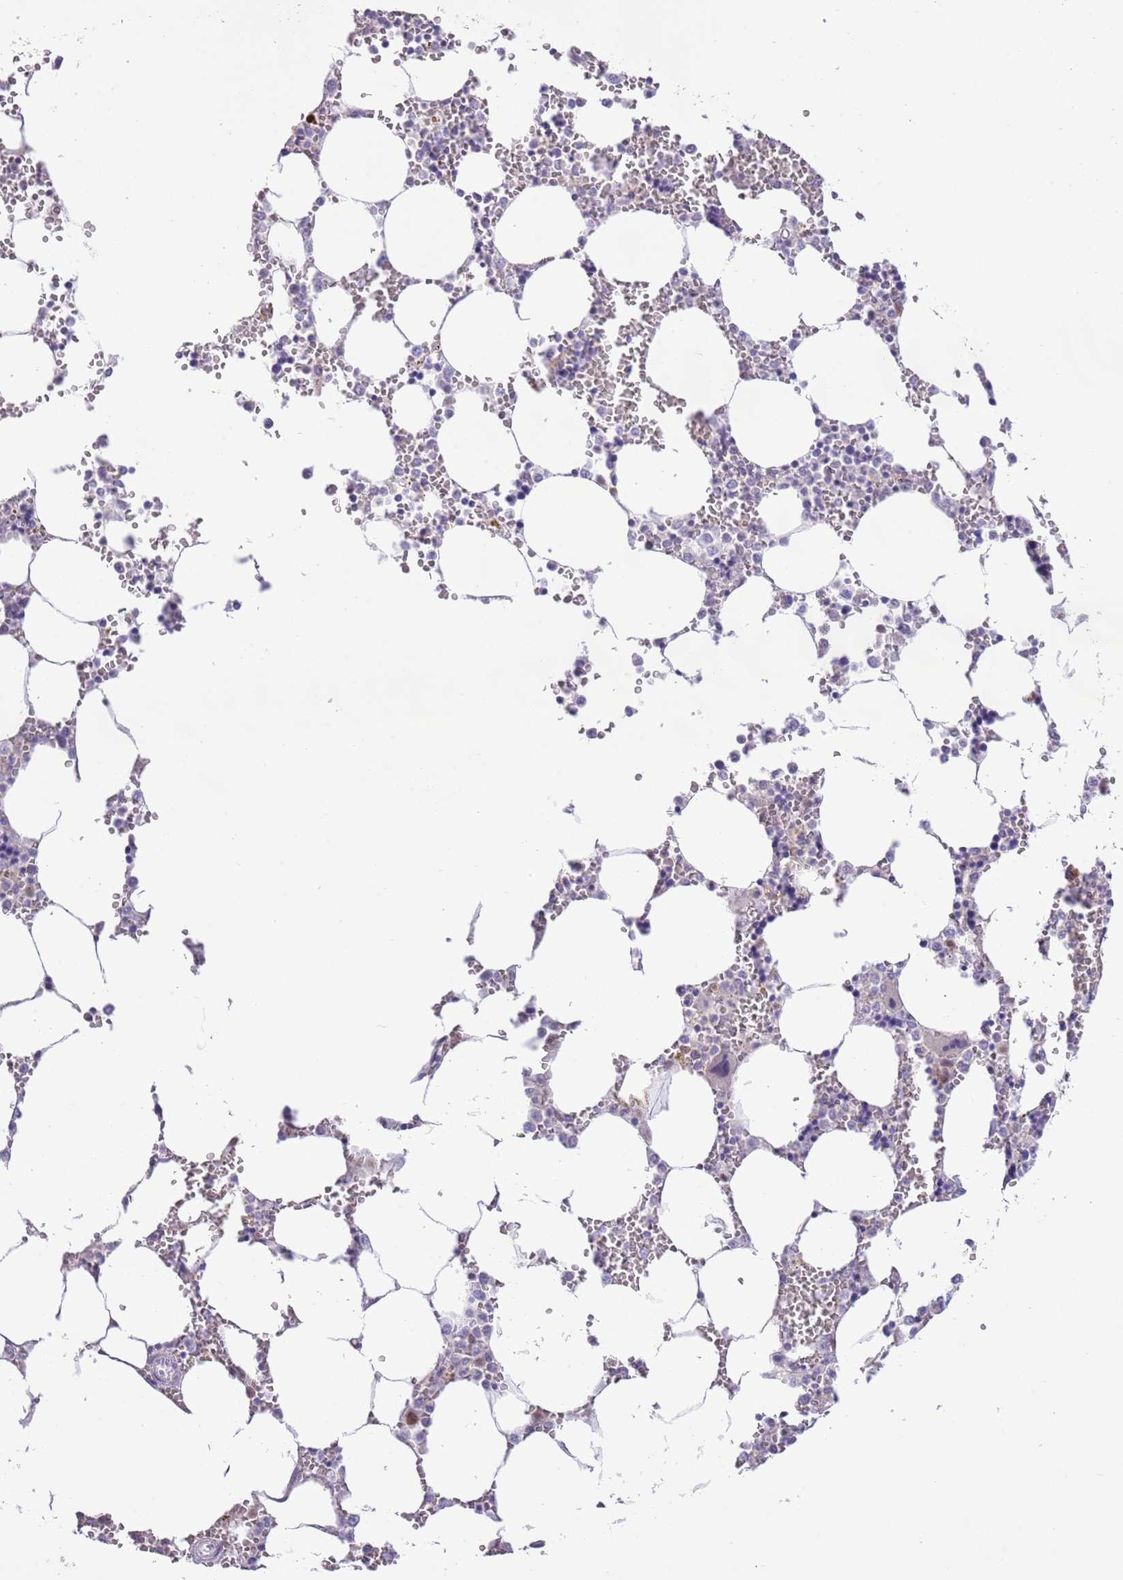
{"staining": {"intensity": "negative", "quantity": "none", "location": "none"}, "tissue": "bone marrow", "cell_type": "Hematopoietic cells", "image_type": "normal", "snomed": [{"axis": "morphology", "description": "Normal tissue, NOS"}, {"axis": "topography", "description": "Bone marrow"}], "caption": "Immunohistochemical staining of benign bone marrow shows no significant expression in hematopoietic cells.", "gene": "CLEC2A", "patient": {"sex": "male", "age": 64}}